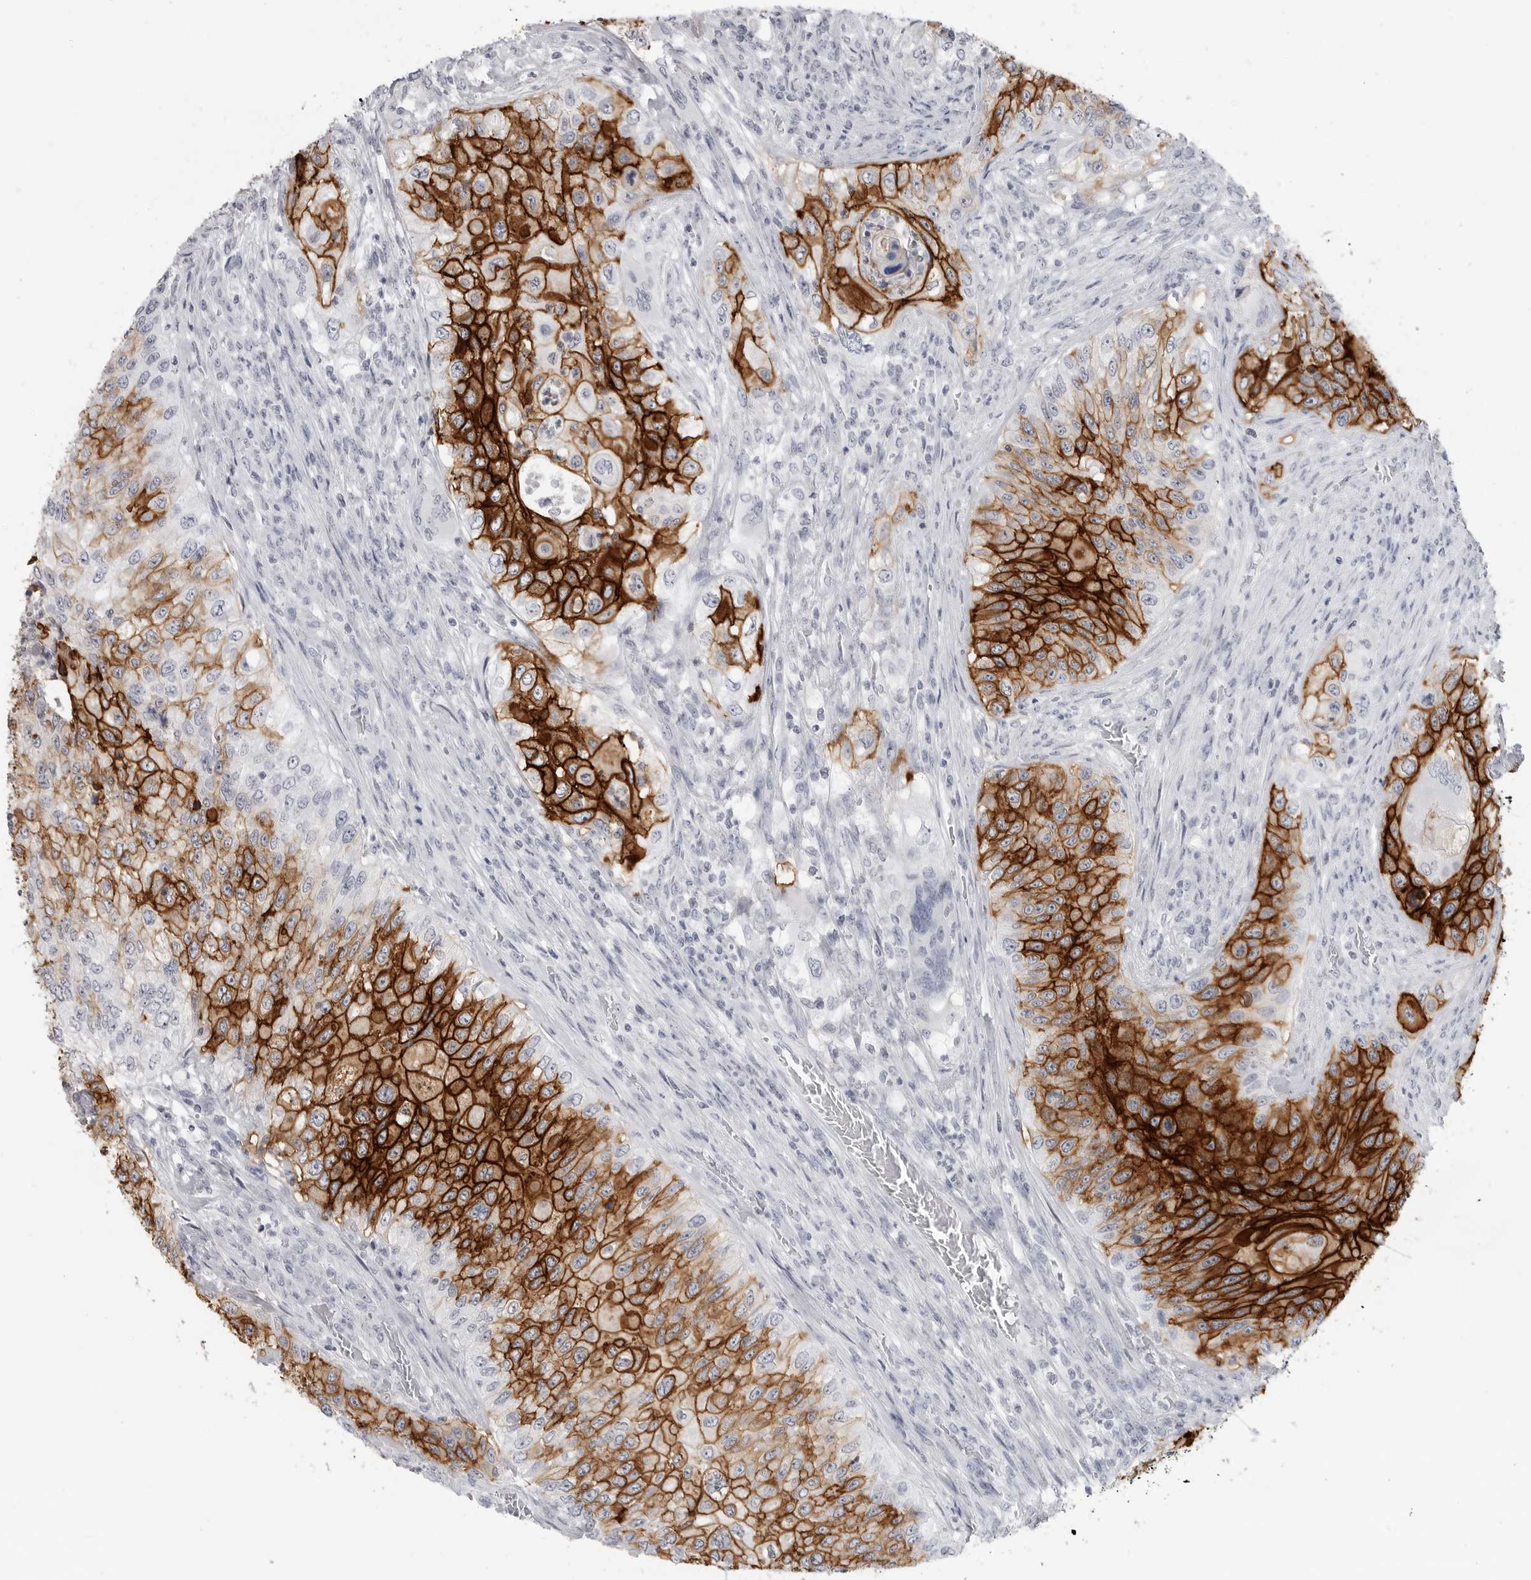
{"staining": {"intensity": "strong", "quantity": ">75%", "location": "cytoplasmic/membranous"}, "tissue": "urothelial cancer", "cell_type": "Tumor cells", "image_type": "cancer", "snomed": [{"axis": "morphology", "description": "Urothelial carcinoma, High grade"}, {"axis": "topography", "description": "Urinary bladder"}], "caption": "Urothelial carcinoma (high-grade) stained with DAB (3,3'-diaminobenzidine) IHC reveals high levels of strong cytoplasmic/membranous staining in about >75% of tumor cells.", "gene": "LY6D", "patient": {"sex": "female", "age": 60}}